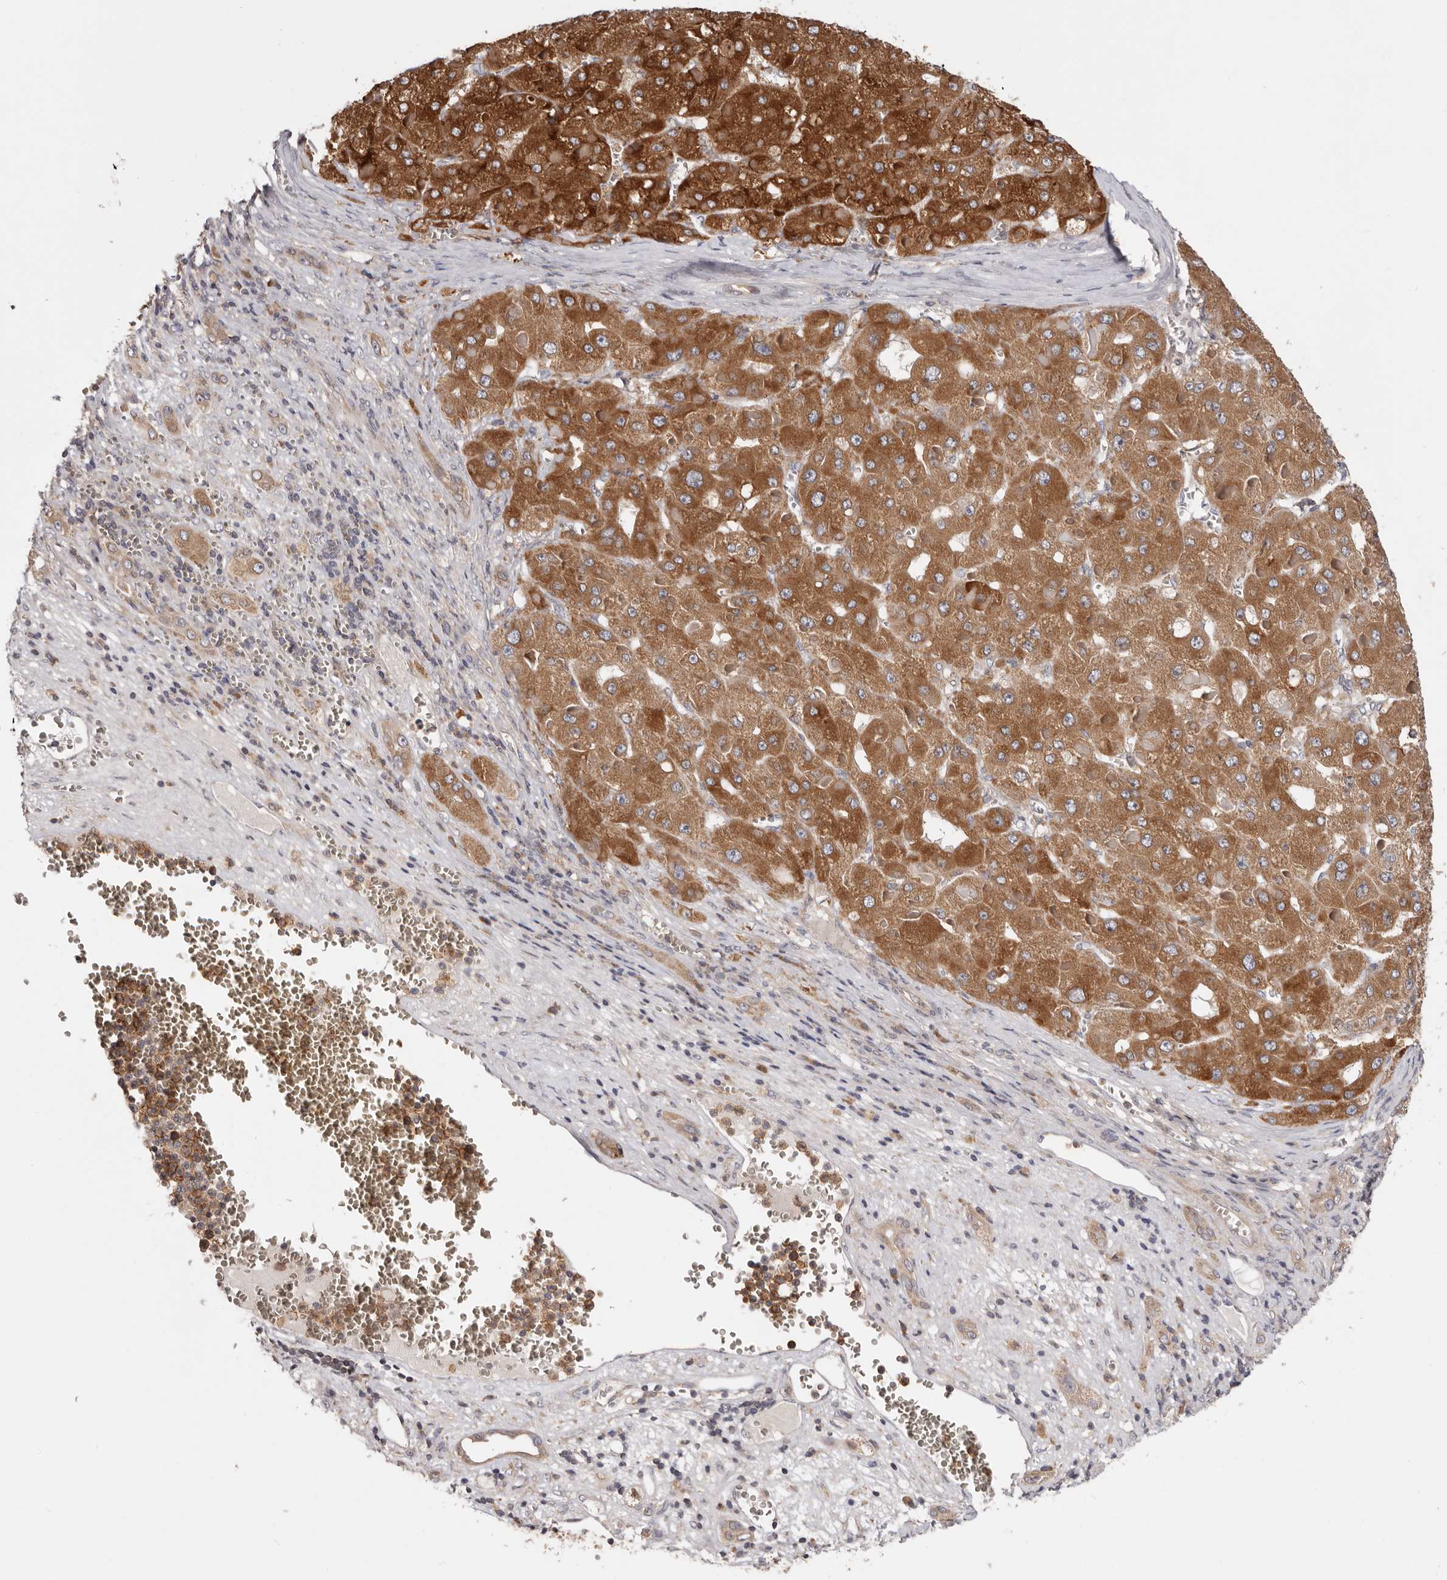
{"staining": {"intensity": "moderate", "quantity": ">75%", "location": "cytoplasmic/membranous"}, "tissue": "liver cancer", "cell_type": "Tumor cells", "image_type": "cancer", "snomed": [{"axis": "morphology", "description": "Carcinoma, Hepatocellular, NOS"}, {"axis": "topography", "description": "Liver"}], "caption": "This is an image of immunohistochemistry staining of liver cancer, which shows moderate positivity in the cytoplasmic/membranous of tumor cells.", "gene": "TMUB1", "patient": {"sex": "female", "age": 73}}